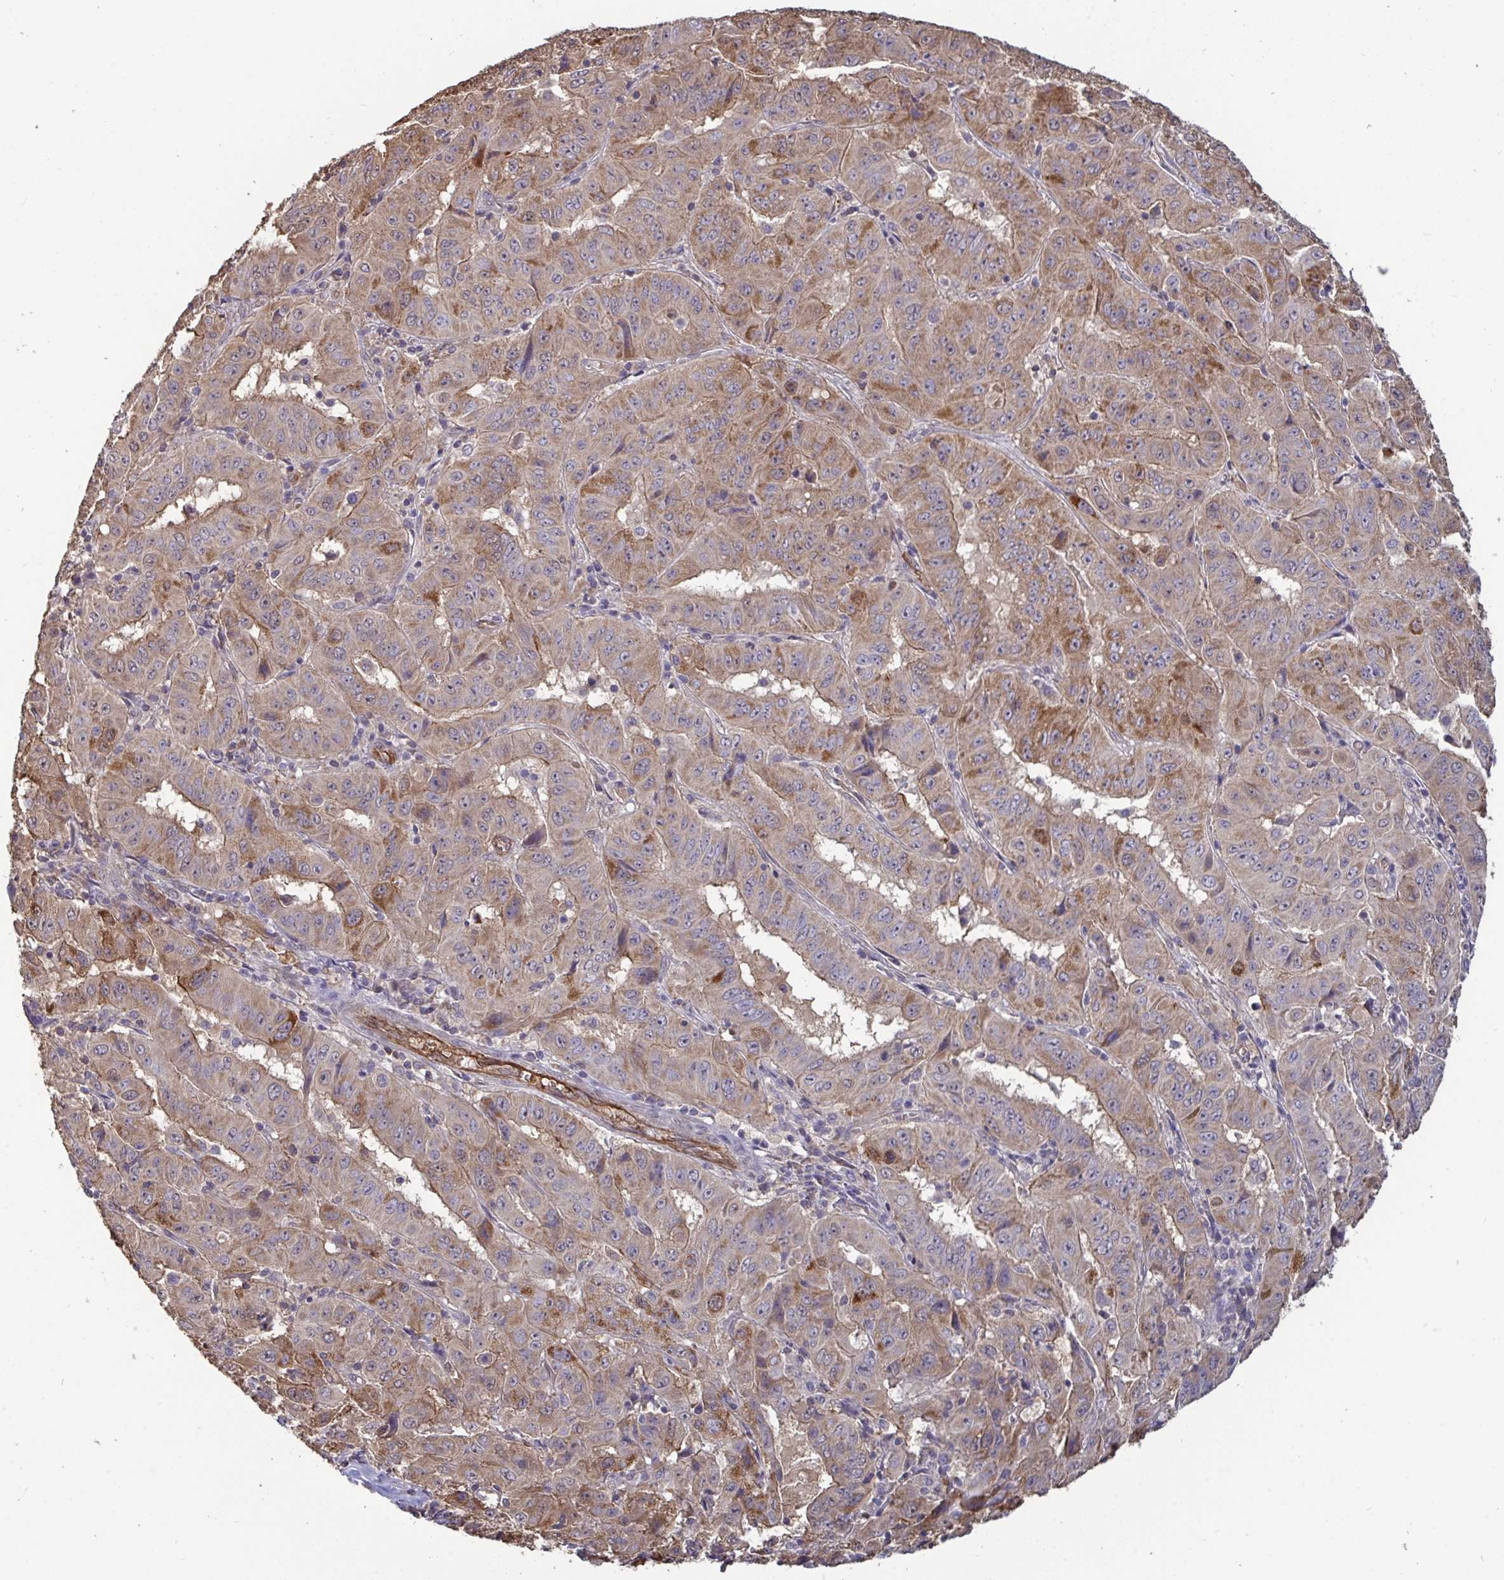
{"staining": {"intensity": "moderate", "quantity": "<25%", "location": "cytoplasmic/membranous"}, "tissue": "pancreatic cancer", "cell_type": "Tumor cells", "image_type": "cancer", "snomed": [{"axis": "morphology", "description": "Adenocarcinoma, NOS"}, {"axis": "topography", "description": "Pancreas"}], "caption": "The photomicrograph demonstrates staining of pancreatic adenocarcinoma, revealing moderate cytoplasmic/membranous protein expression (brown color) within tumor cells.", "gene": "ISCU", "patient": {"sex": "male", "age": 63}}